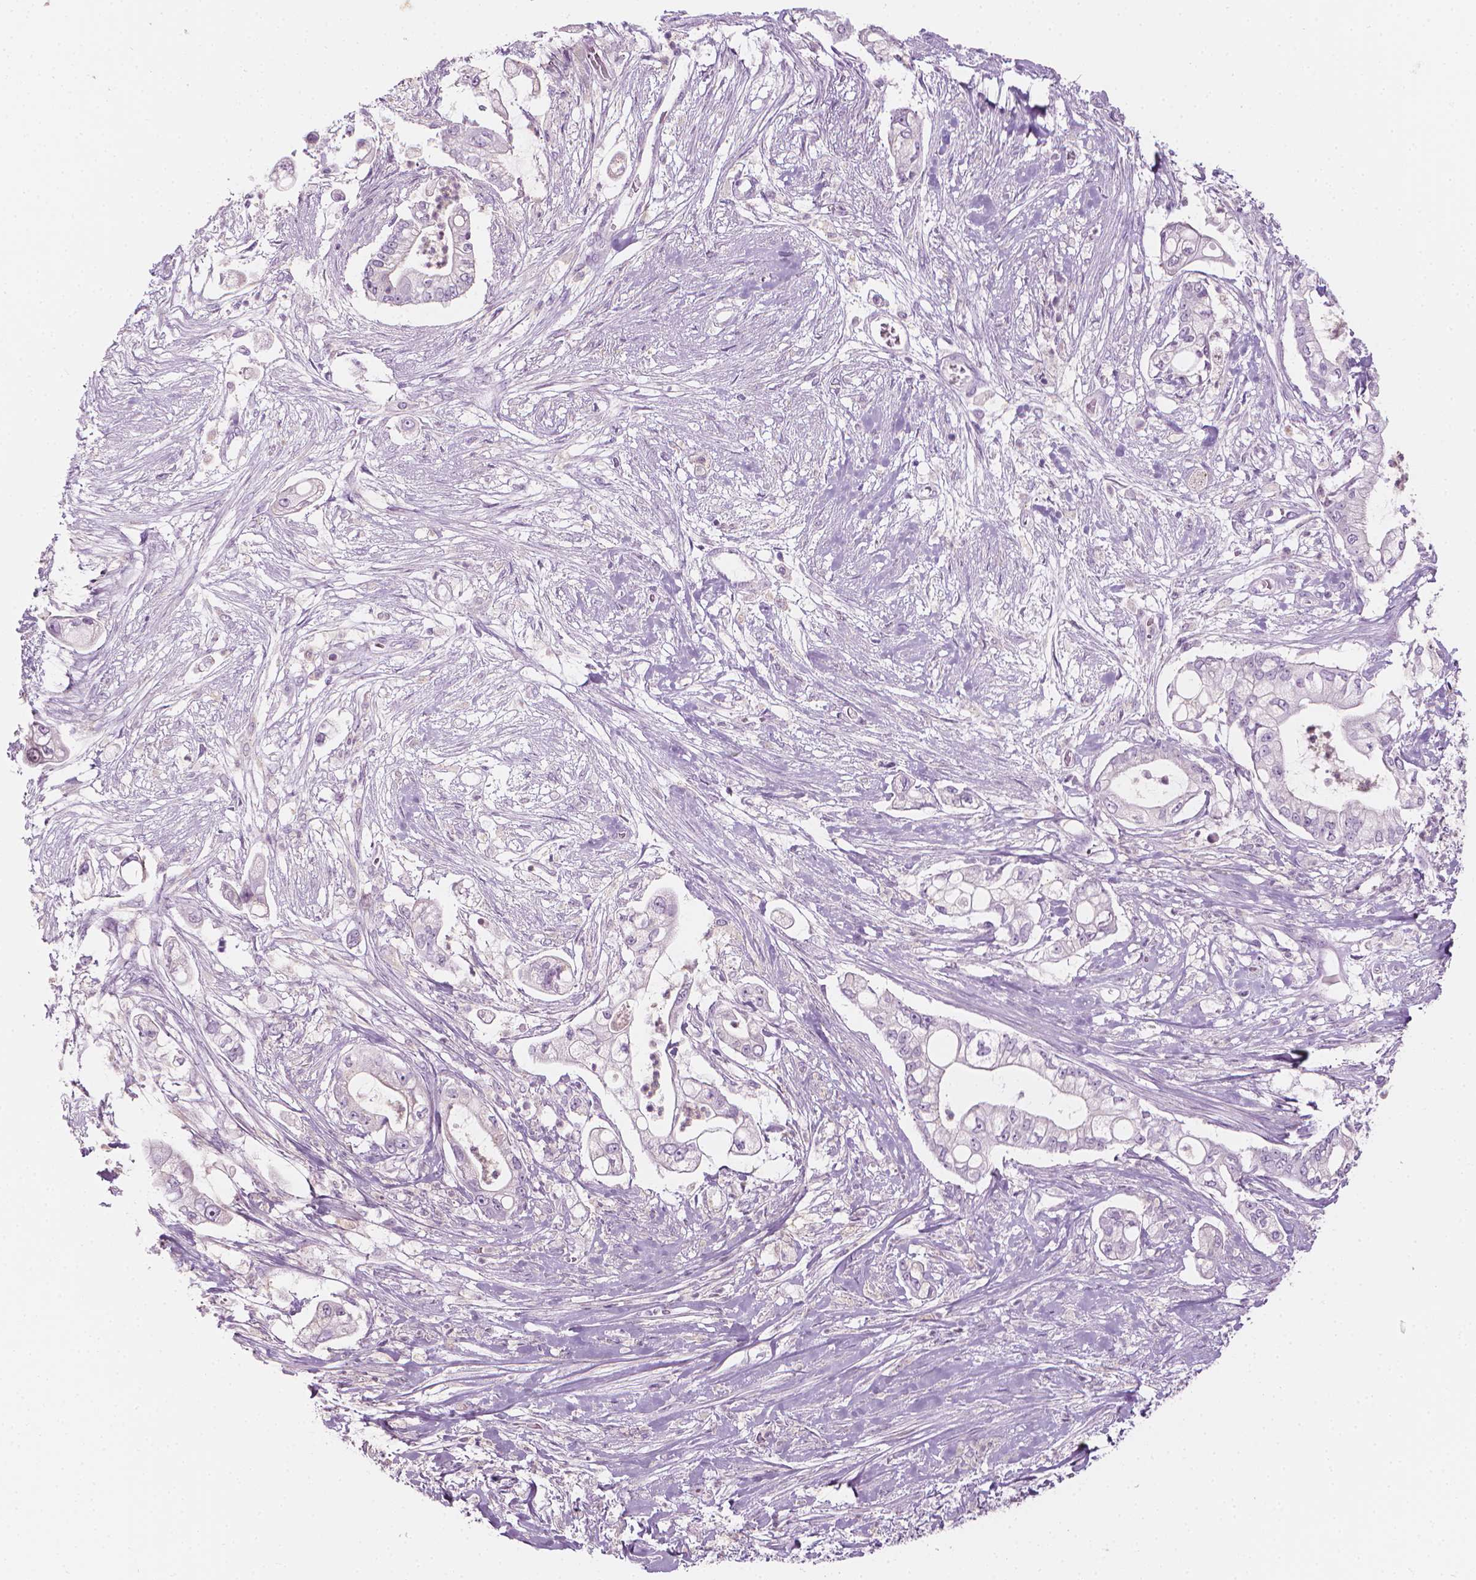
{"staining": {"intensity": "negative", "quantity": "none", "location": "none"}, "tissue": "pancreatic cancer", "cell_type": "Tumor cells", "image_type": "cancer", "snomed": [{"axis": "morphology", "description": "Adenocarcinoma, NOS"}, {"axis": "topography", "description": "Pancreas"}], "caption": "Photomicrograph shows no protein positivity in tumor cells of pancreatic adenocarcinoma tissue.", "gene": "SHMT1", "patient": {"sex": "female", "age": 69}}